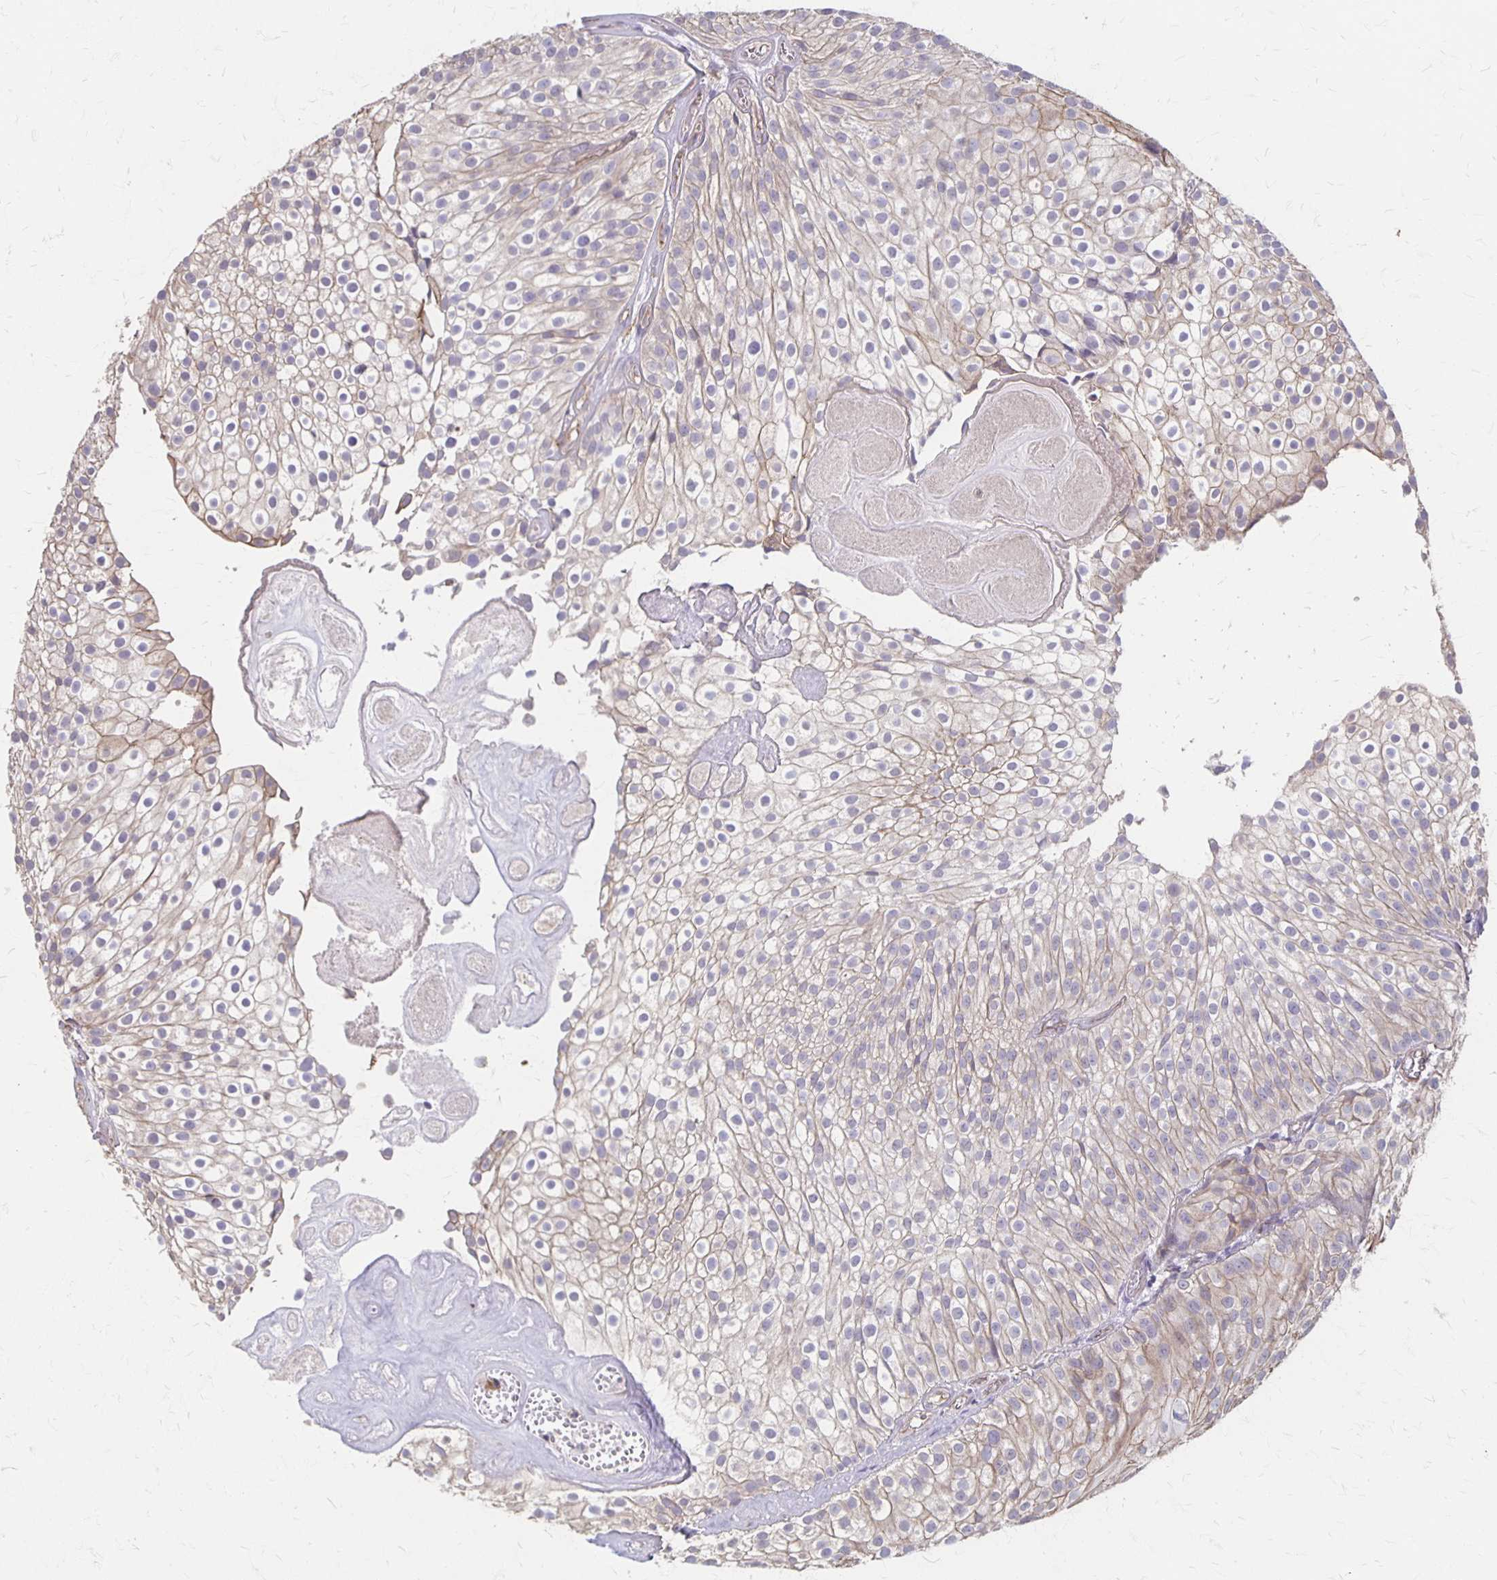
{"staining": {"intensity": "weak", "quantity": "25%-75%", "location": "cytoplasmic/membranous"}, "tissue": "urothelial cancer", "cell_type": "Tumor cells", "image_type": "cancer", "snomed": [{"axis": "morphology", "description": "Urothelial carcinoma, Low grade"}, {"axis": "topography", "description": "Urinary bladder"}], "caption": "Urothelial cancer stained with DAB immunohistochemistry (IHC) shows low levels of weak cytoplasmic/membranous expression in about 25%-75% of tumor cells.", "gene": "PPP1R3E", "patient": {"sex": "male", "age": 70}}